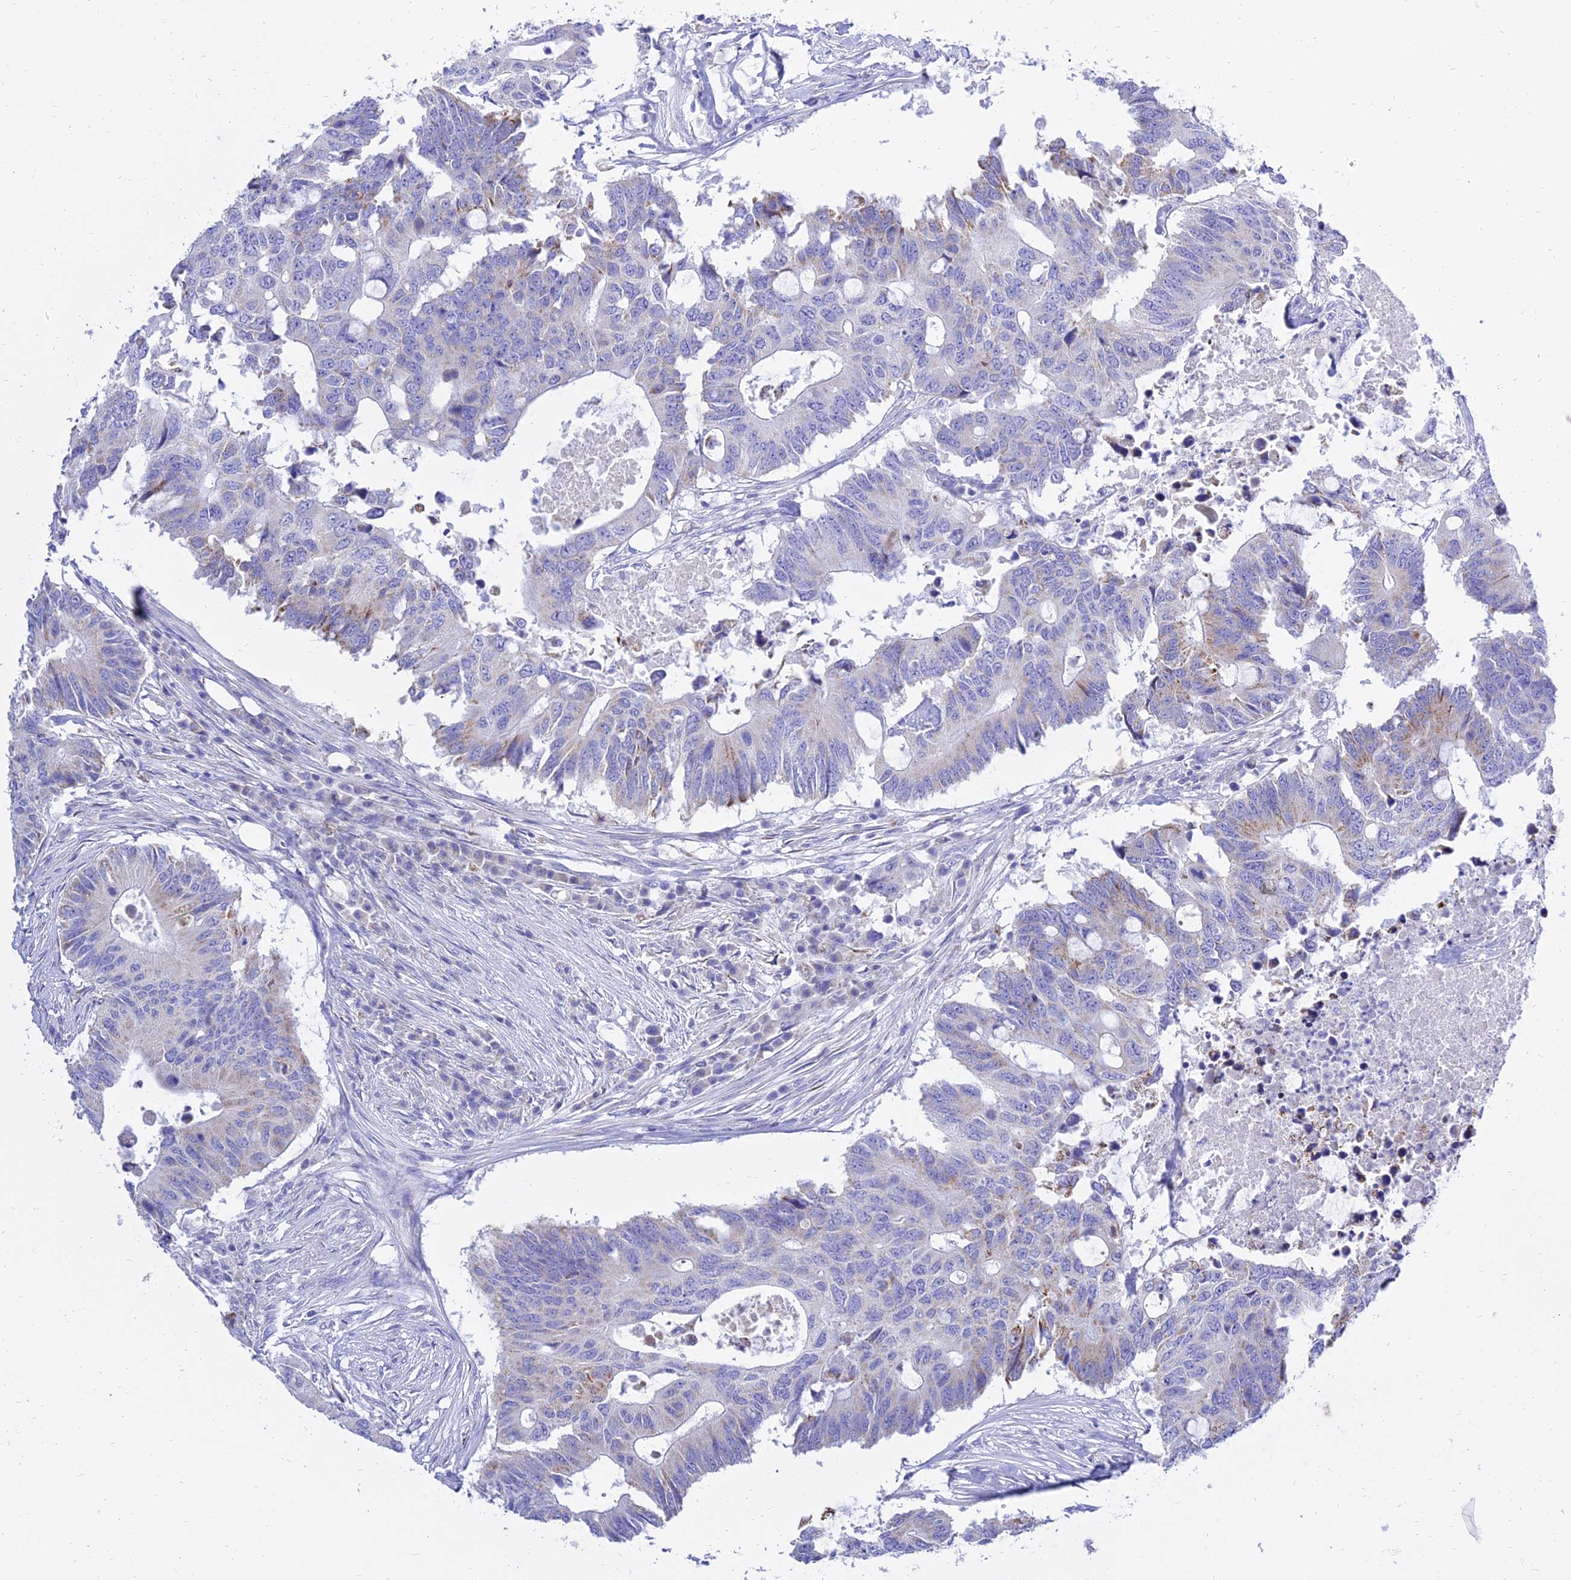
{"staining": {"intensity": "weak", "quantity": "<25%", "location": "cytoplasmic/membranous"}, "tissue": "colorectal cancer", "cell_type": "Tumor cells", "image_type": "cancer", "snomed": [{"axis": "morphology", "description": "Adenocarcinoma, NOS"}, {"axis": "topography", "description": "Colon"}], "caption": "The photomicrograph exhibits no significant expression in tumor cells of colorectal cancer.", "gene": "PKN3", "patient": {"sex": "male", "age": 71}}